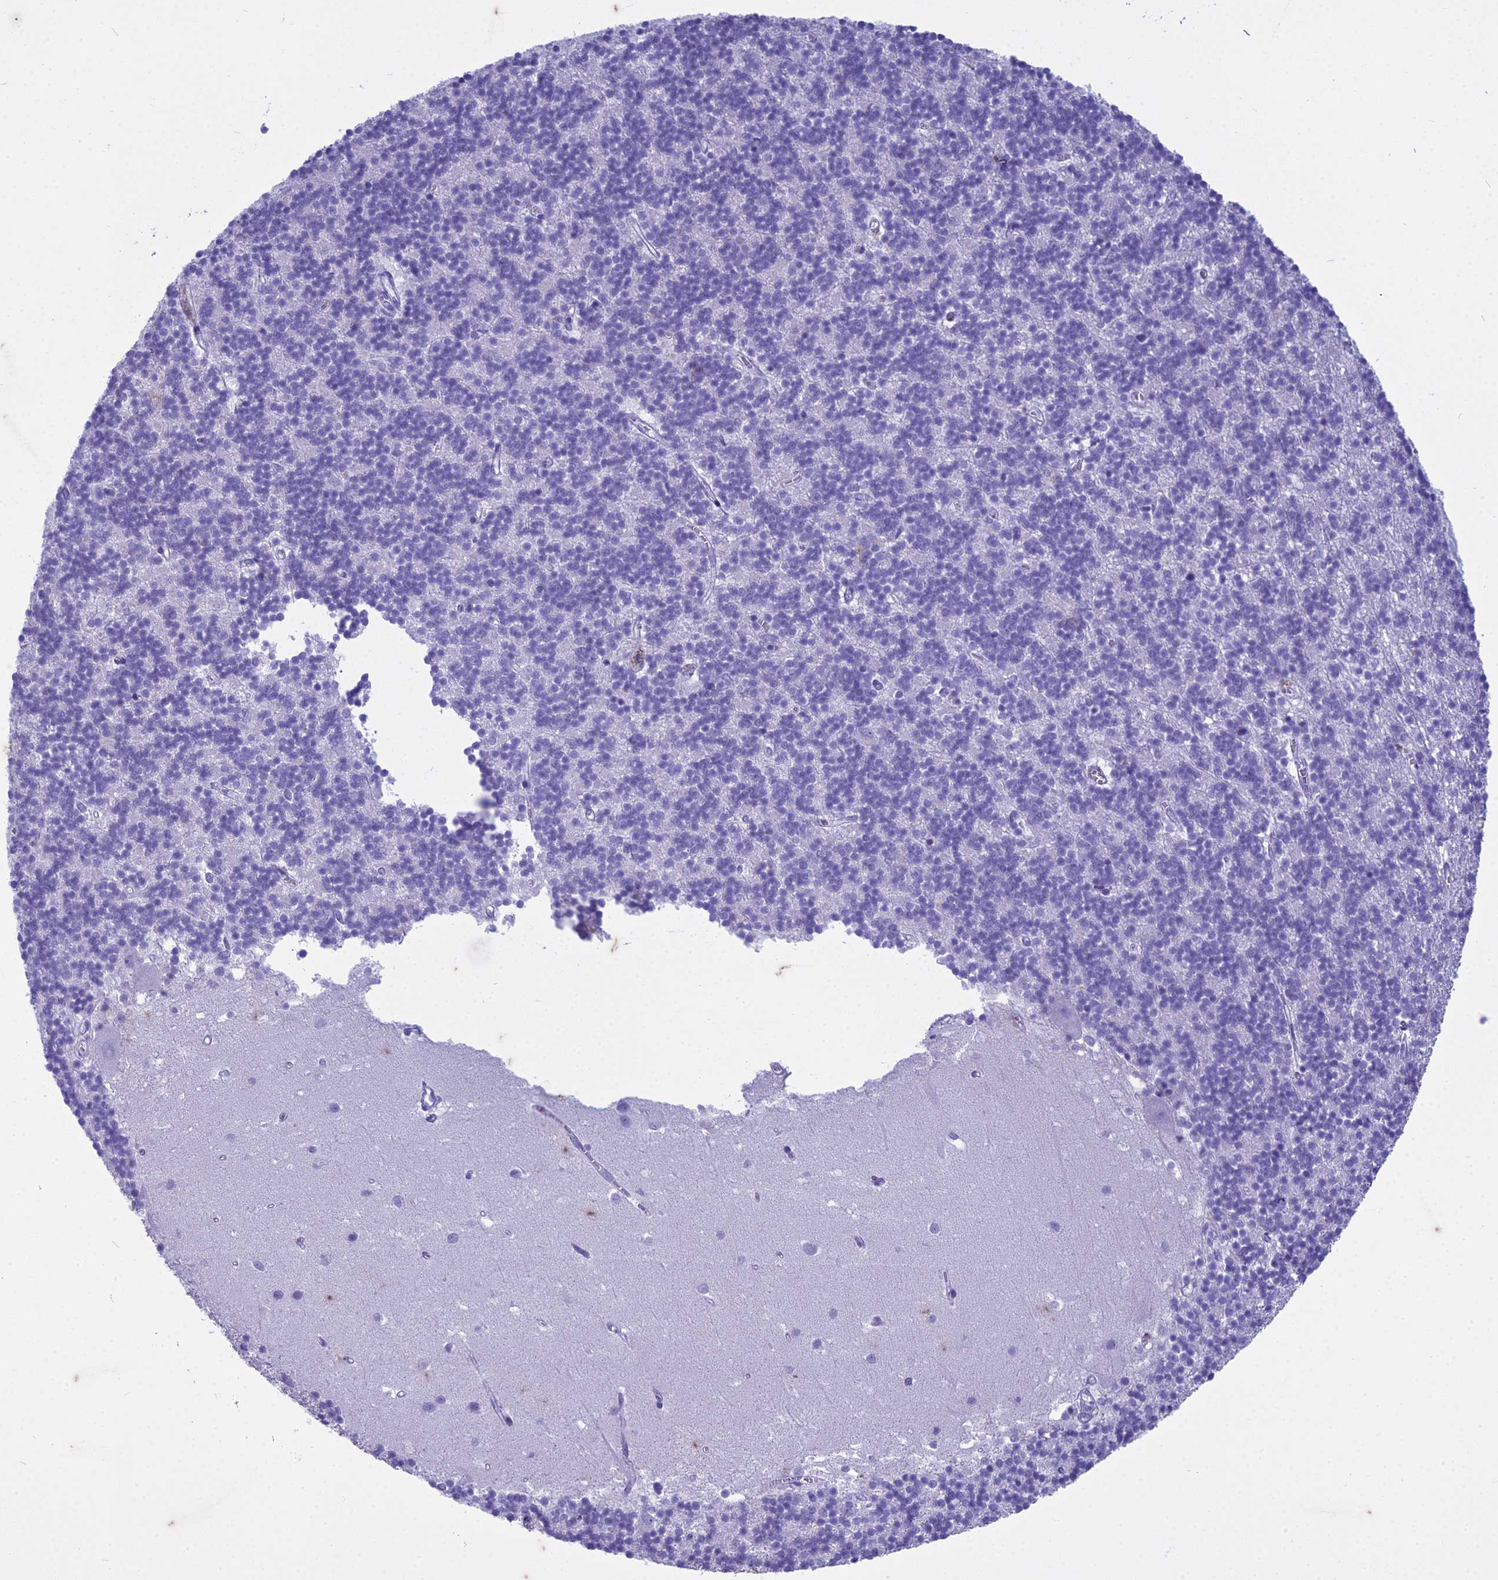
{"staining": {"intensity": "negative", "quantity": "none", "location": "none"}, "tissue": "cerebellum", "cell_type": "Cells in granular layer", "image_type": "normal", "snomed": [{"axis": "morphology", "description": "Normal tissue, NOS"}, {"axis": "topography", "description": "Cerebellum"}], "caption": "Immunohistochemistry (IHC) of normal cerebellum reveals no staining in cells in granular layer.", "gene": "HMGB4", "patient": {"sex": "male", "age": 54}}